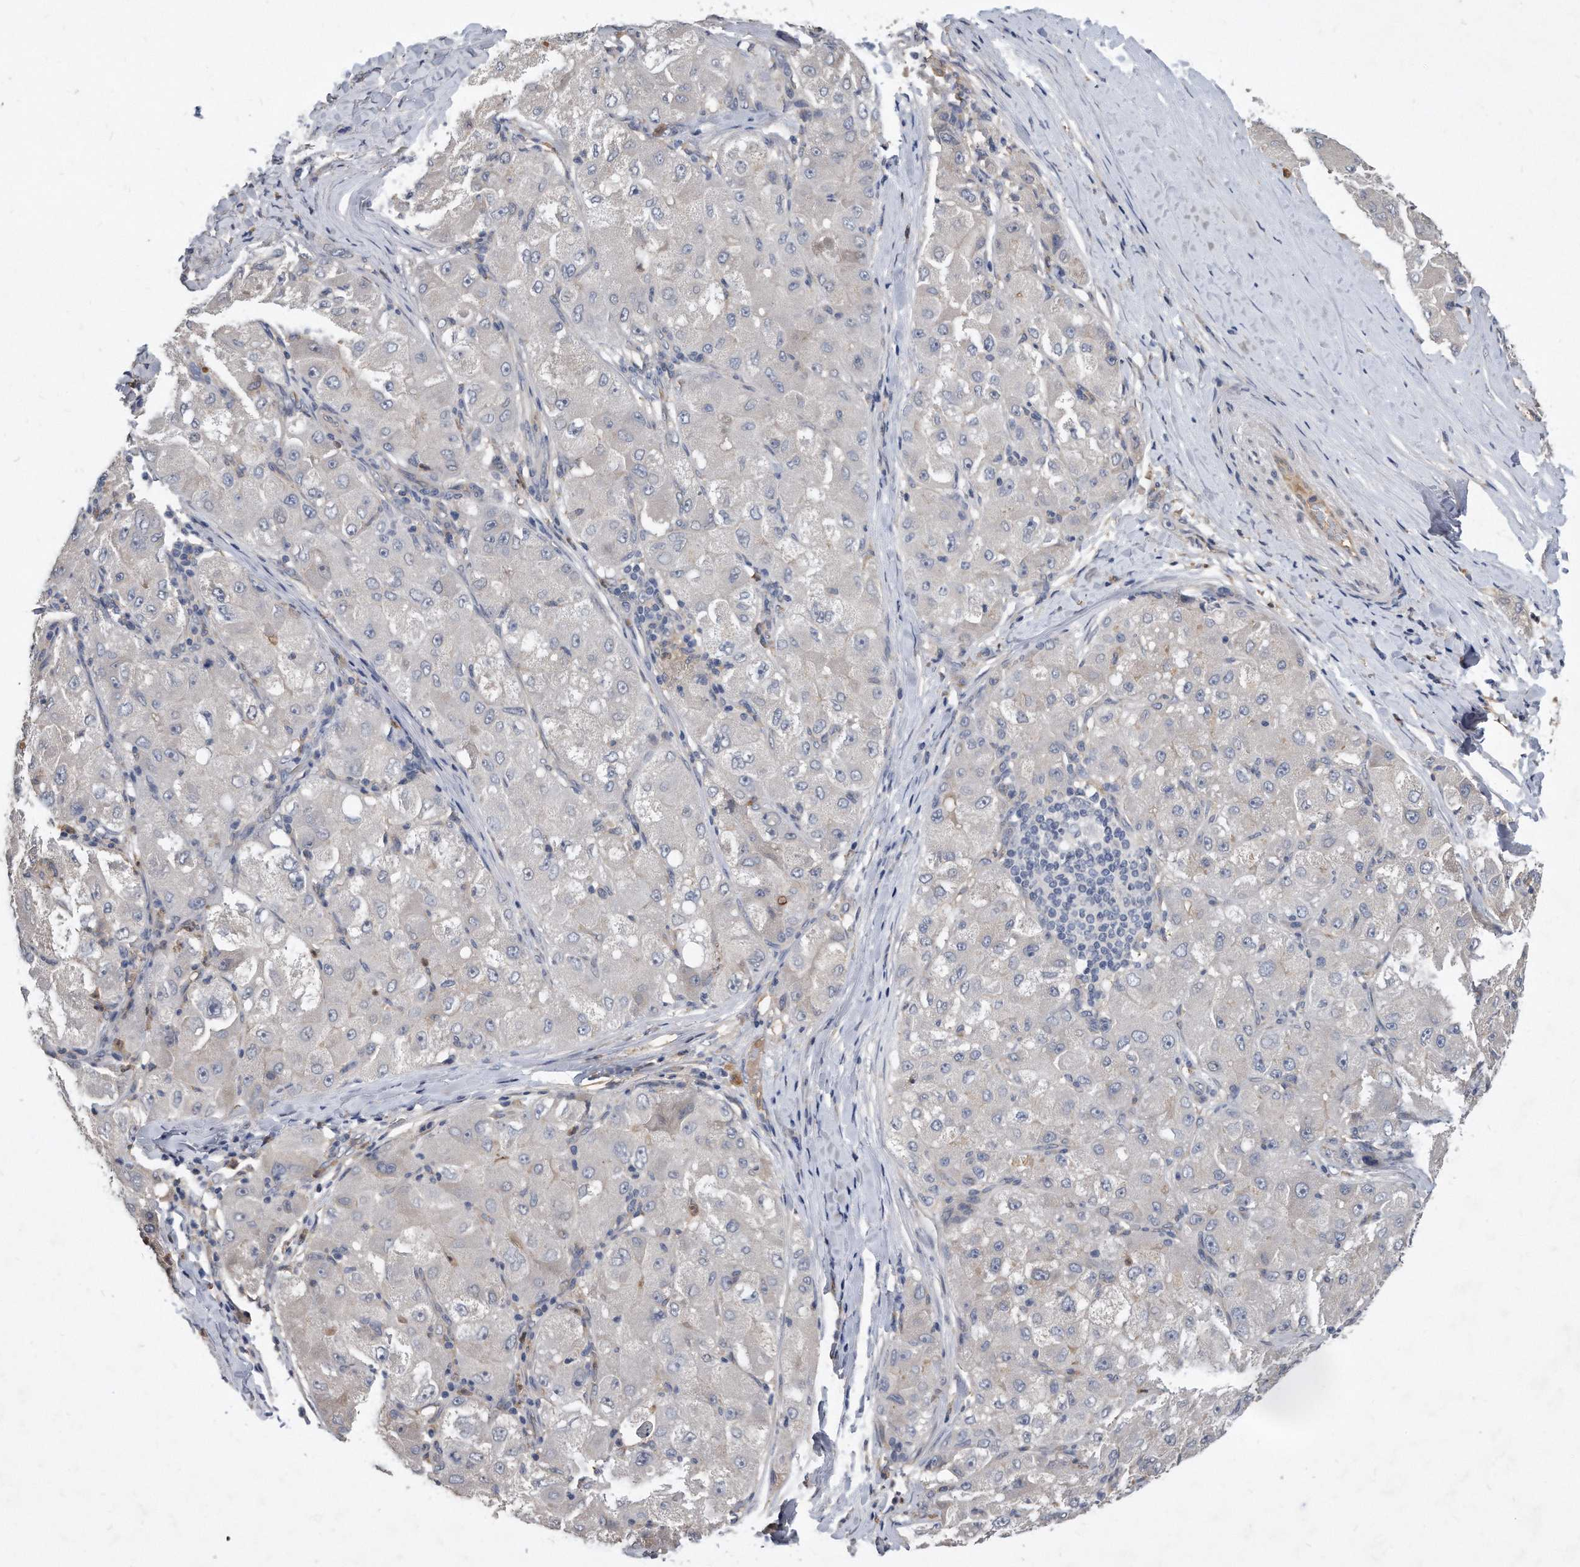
{"staining": {"intensity": "negative", "quantity": "none", "location": "none"}, "tissue": "liver cancer", "cell_type": "Tumor cells", "image_type": "cancer", "snomed": [{"axis": "morphology", "description": "Carcinoma, Hepatocellular, NOS"}, {"axis": "topography", "description": "Liver"}], "caption": "An IHC histopathology image of hepatocellular carcinoma (liver) is shown. There is no staining in tumor cells of hepatocellular carcinoma (liver).", "gene": "HOMER3", "patient": {"sex": "male", "age": 80}}